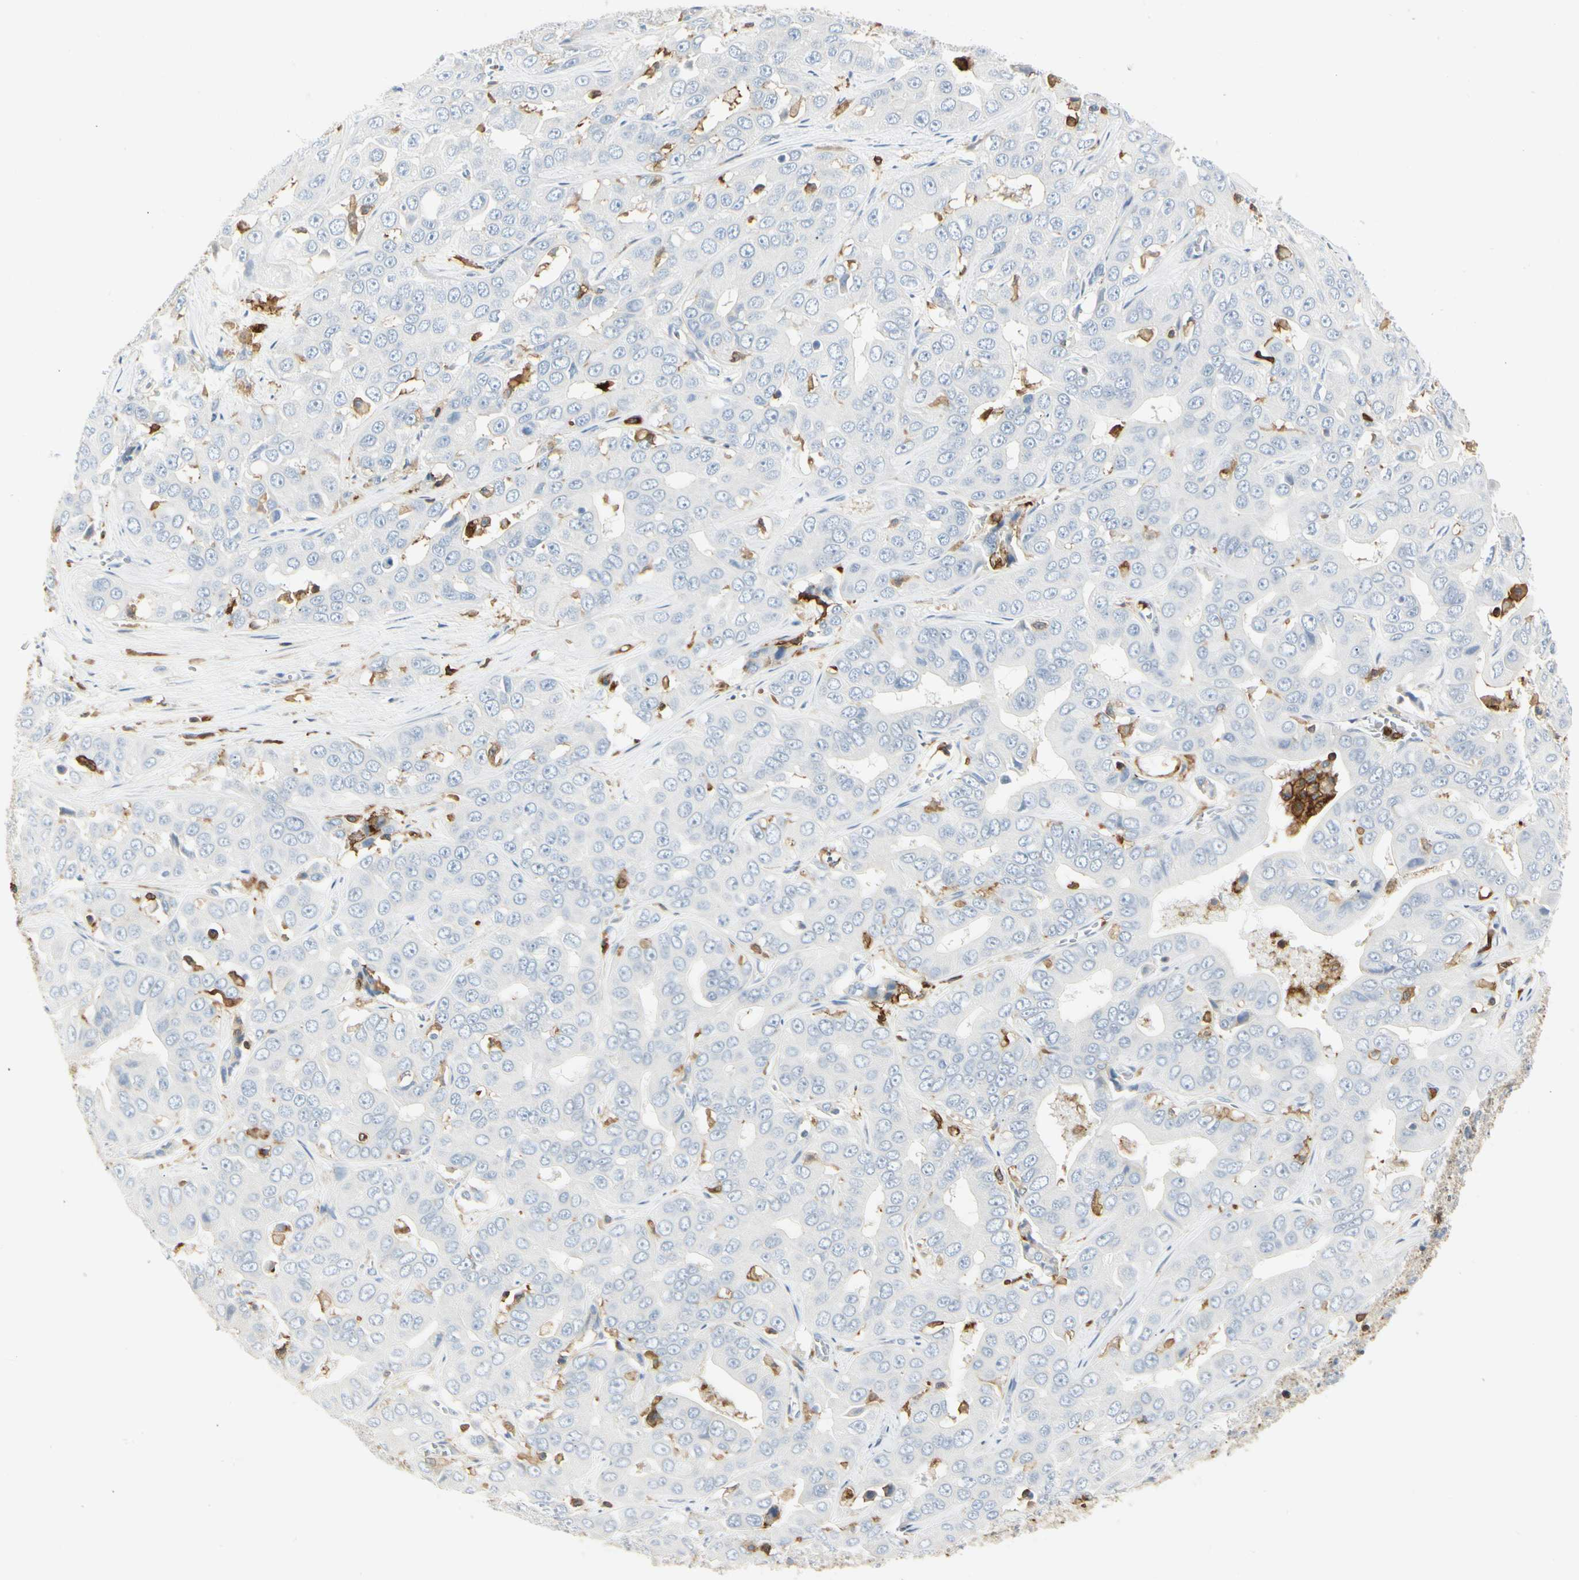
{"staining": {"intensity": "negative", "quantity": "none", "location": "none"}, "tissue": "liver cancer", "cell_type": "Tumor cells", "image_type": "cancer", "snomed": [{"axis": "morphology", "description": "Cholangiocarcinoma"}, {"axis": "topography", "description": "Liver"}], "caption": "Liver cancer (cholangiocarcinoma) was stained to show a protein in brown. There is no significant staining in tumor cells.", "gene": "ITGB2", "patient": {"sex": "female", "age": 52}}